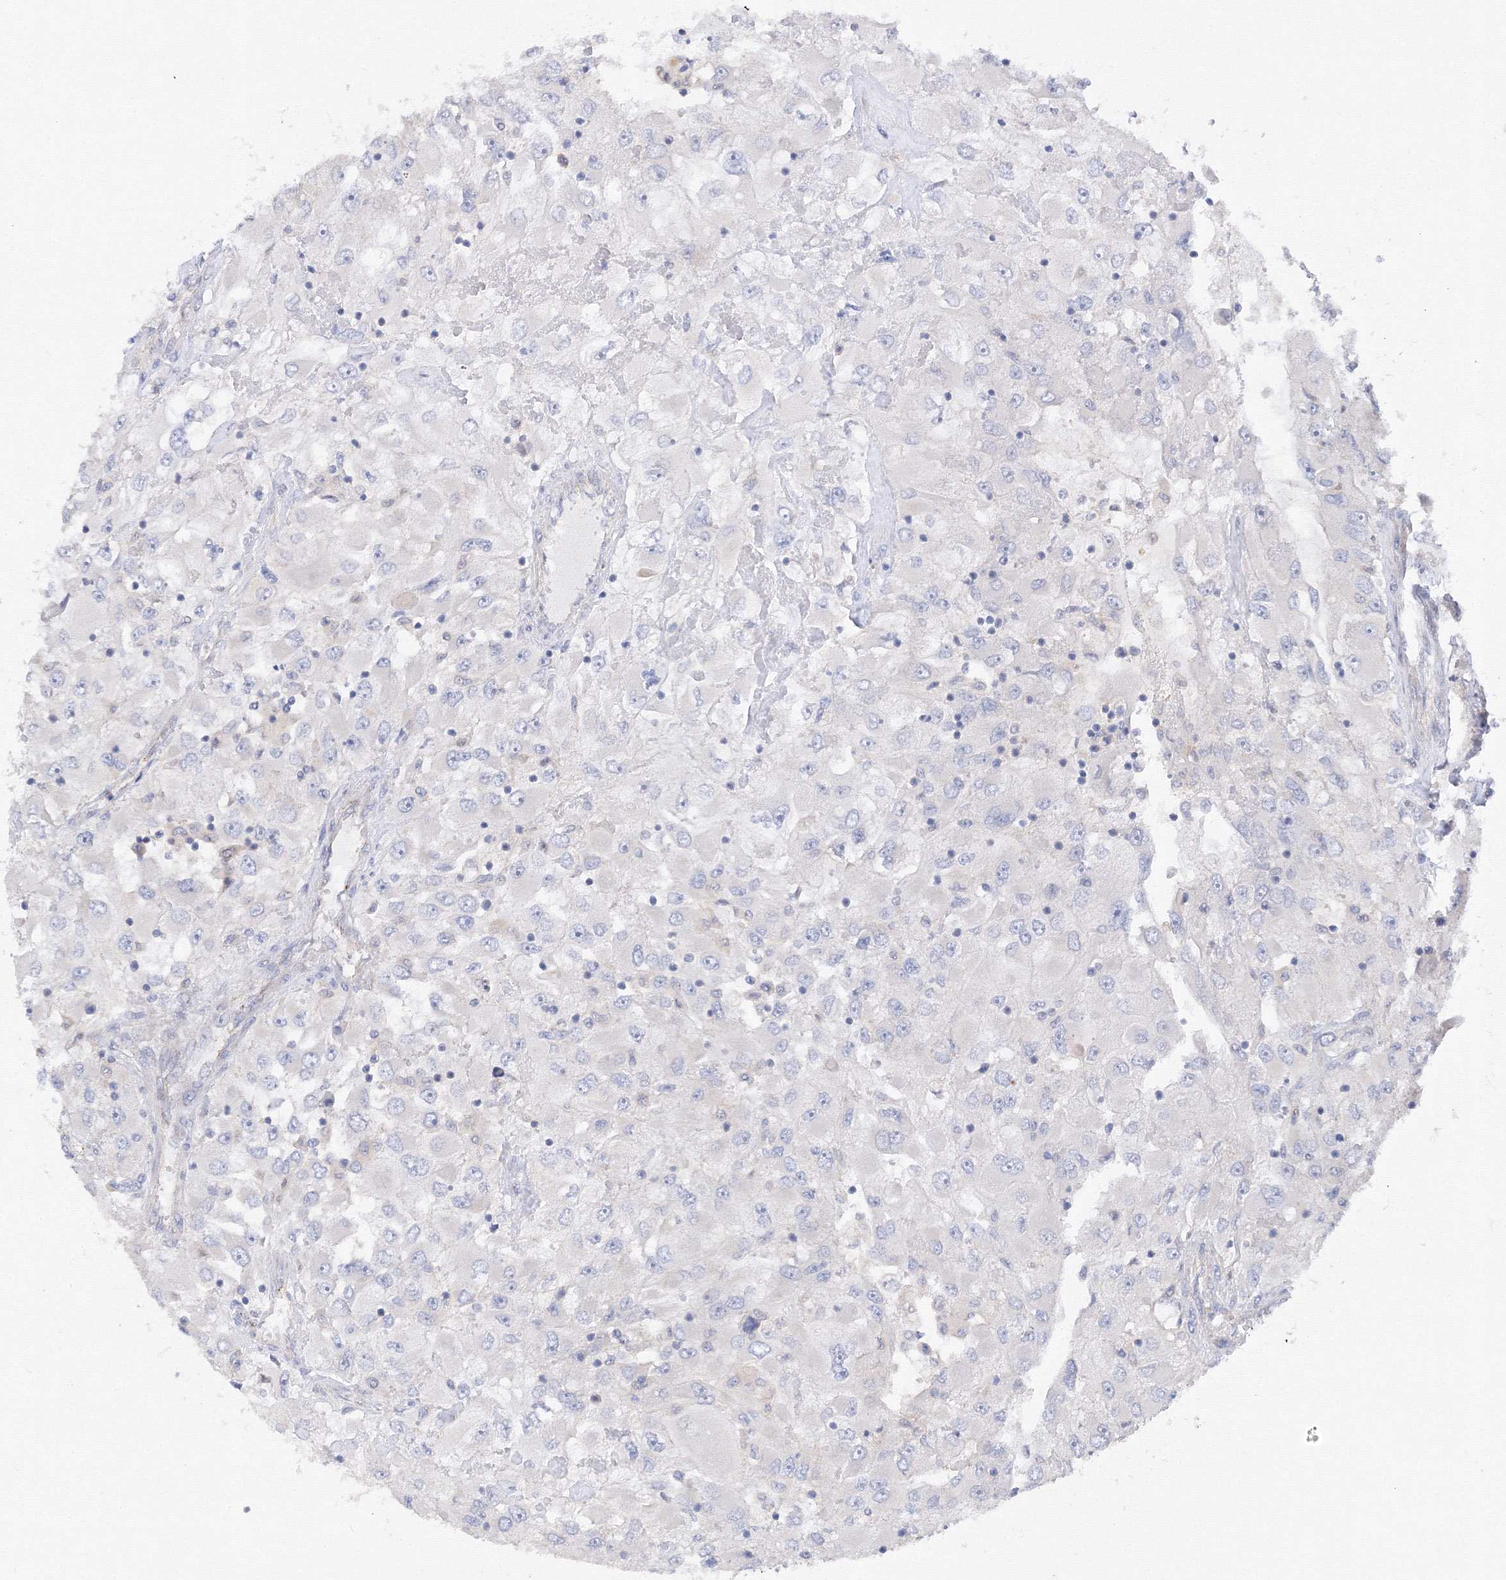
{"staining": {"intensity": "negative", "quantity": "none", "location": "none"}, "tissue": "renal cancer", "cell_type": "Tumor cells", "image_type": "cancer", "snomed": [{"axis": "morphology", "description": "Adenocarcinoma, NOS"}, {"axis": "topography", "description": "Kidney"}], "caption": "Tumor cells are negative for brown protein staining in renal cancer (adenocarcinoma).", "gene": "DIS3L2", "patient": {"sex": "female", "age": 52}}